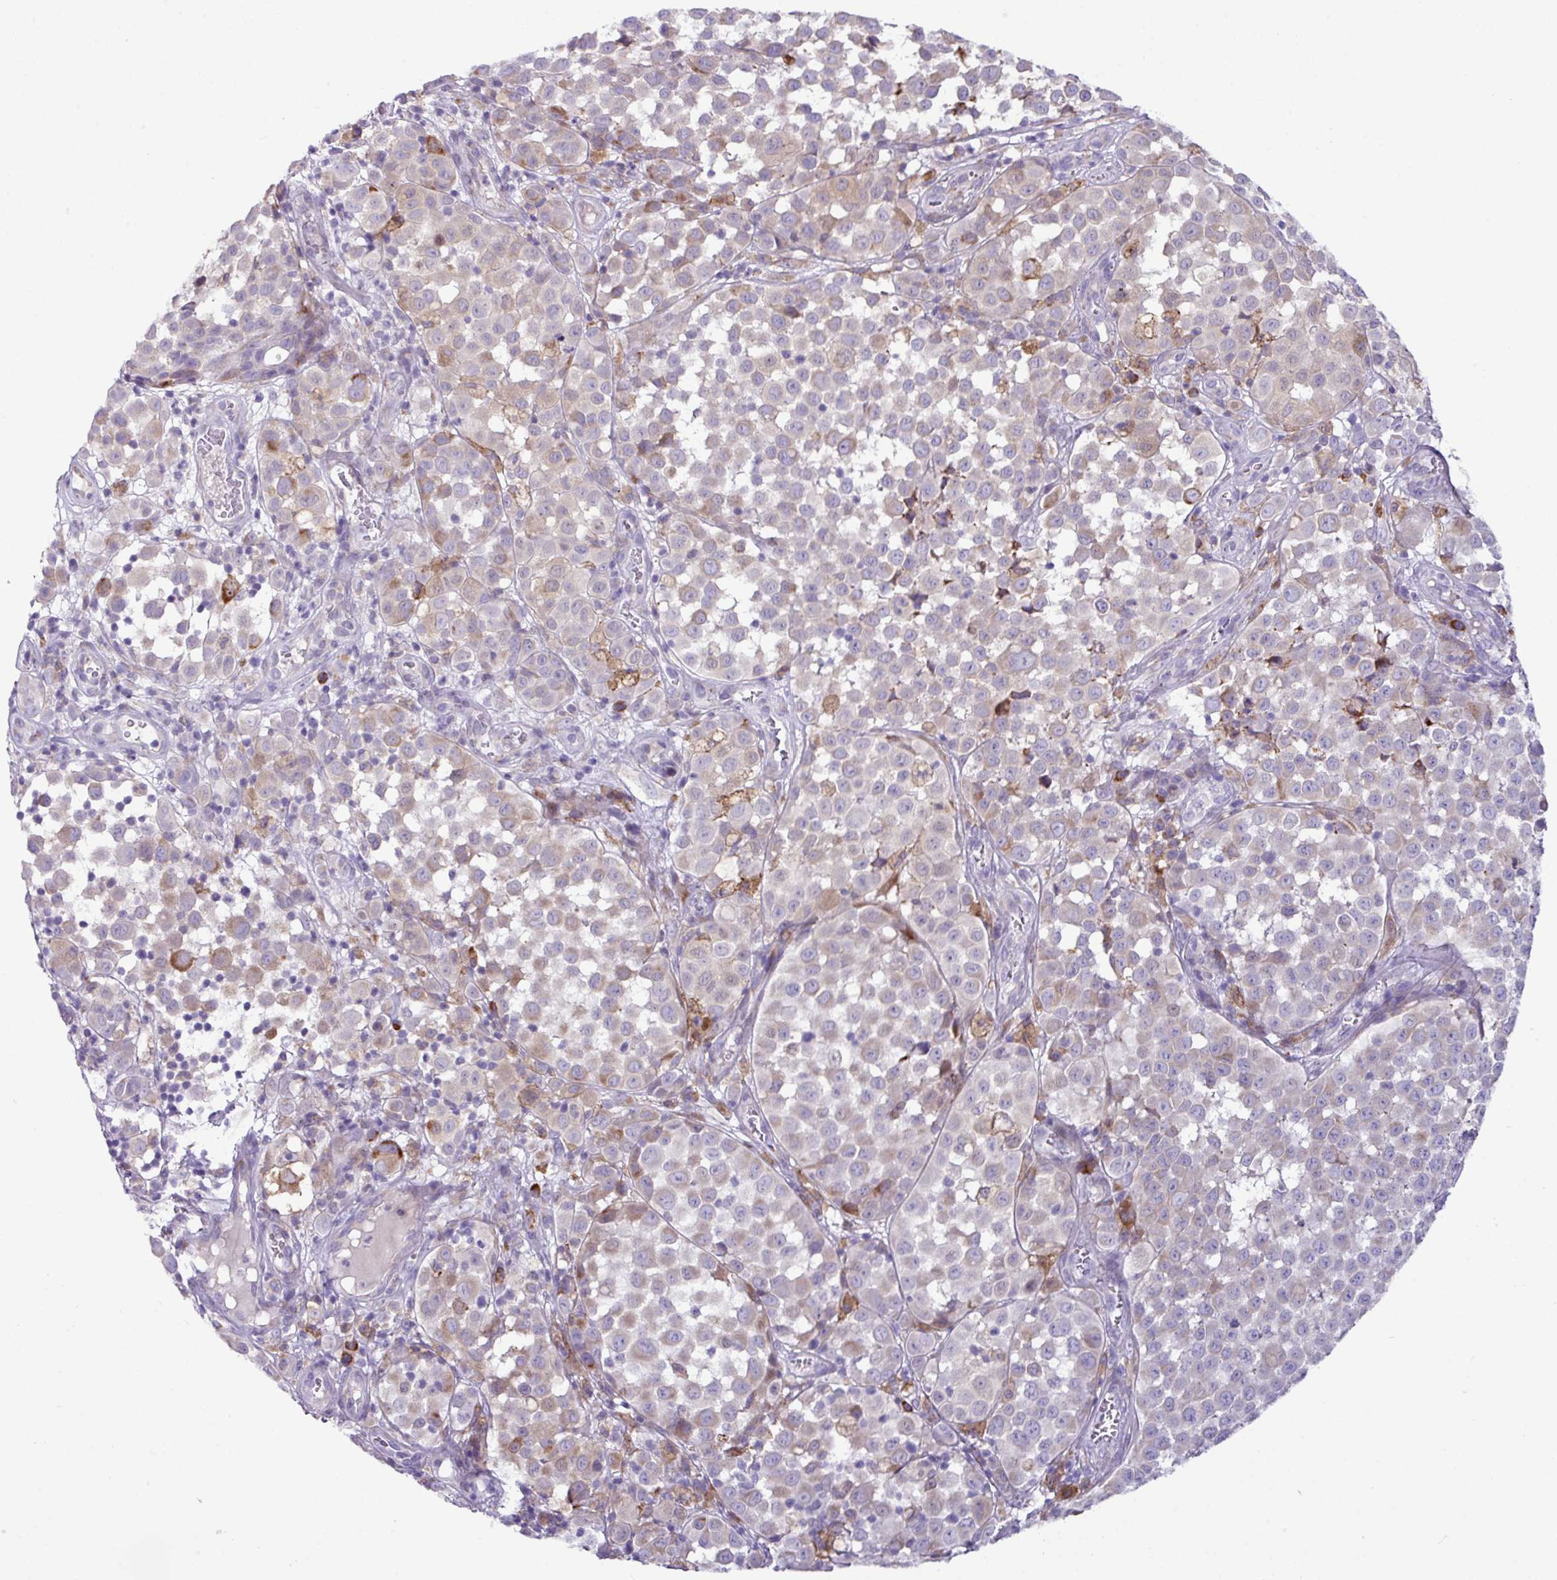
{"staining": {"intensity": "weak", "quantity": "<25%", "location": "cytoplasmic/membranous"}, "tissue": "melanoma", "cell_type": "Tumor cells", "image_type": "cancer", "snomed": [{"axis": "morphology", "description": "Malignant melanoma, NOS"}, {"axis": "topography", "description": "Skin"}], "caption": "Immunohistochemical staining of human malignant melanoma reveals no significant positivity in tumor cells.", "gene": "RGS21", "patient": {"sex": "male", "age": 64}}